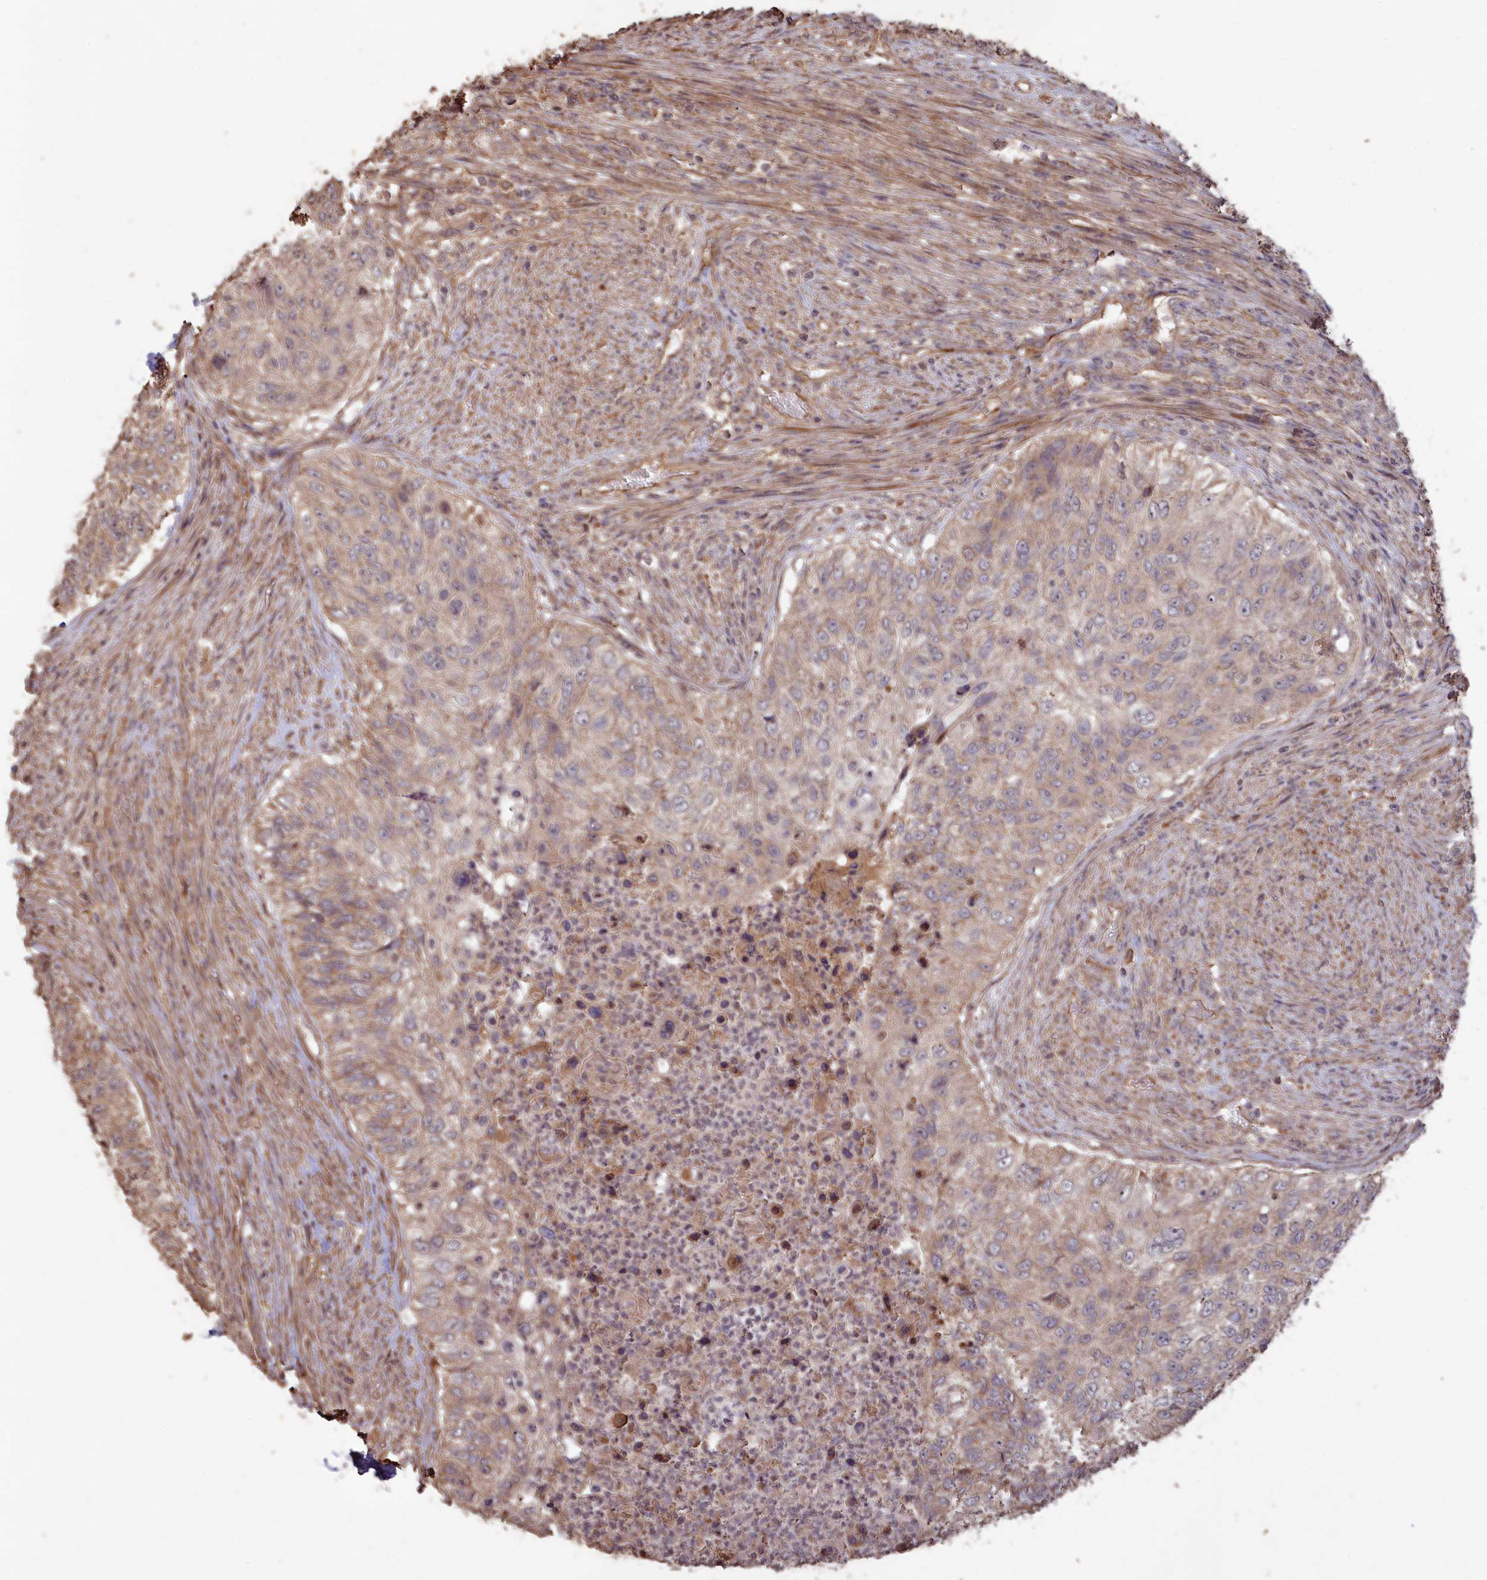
{"staining": {"intensity": "weak", "quantity": "25%-75%", "location": "cytoplasmic/membranous"}, "tissue": "urothelial cancer", "cell_type": "Tumor cells", "image_type": "cancer", "snomed": [{"axis": "morphology", "description": "Urothelial carcinoma, High grade"}, {"axis": "topography", "description": "Urinary bladder"}], "caption": "DAB (3,3'-diaminobenzidine) immunohistochemical staining of human urothelial carcinoma (high-grade) reveals weak cytoplasmic/membranous protein staining in about 25%-75% of tumor cells. (DAB (3,3'-diaminobenzidine) IHC, brown staining for protein, blue staining for nuclei).", "gene": "LAYN", "patient": {"sex": "female", "age": 60}}